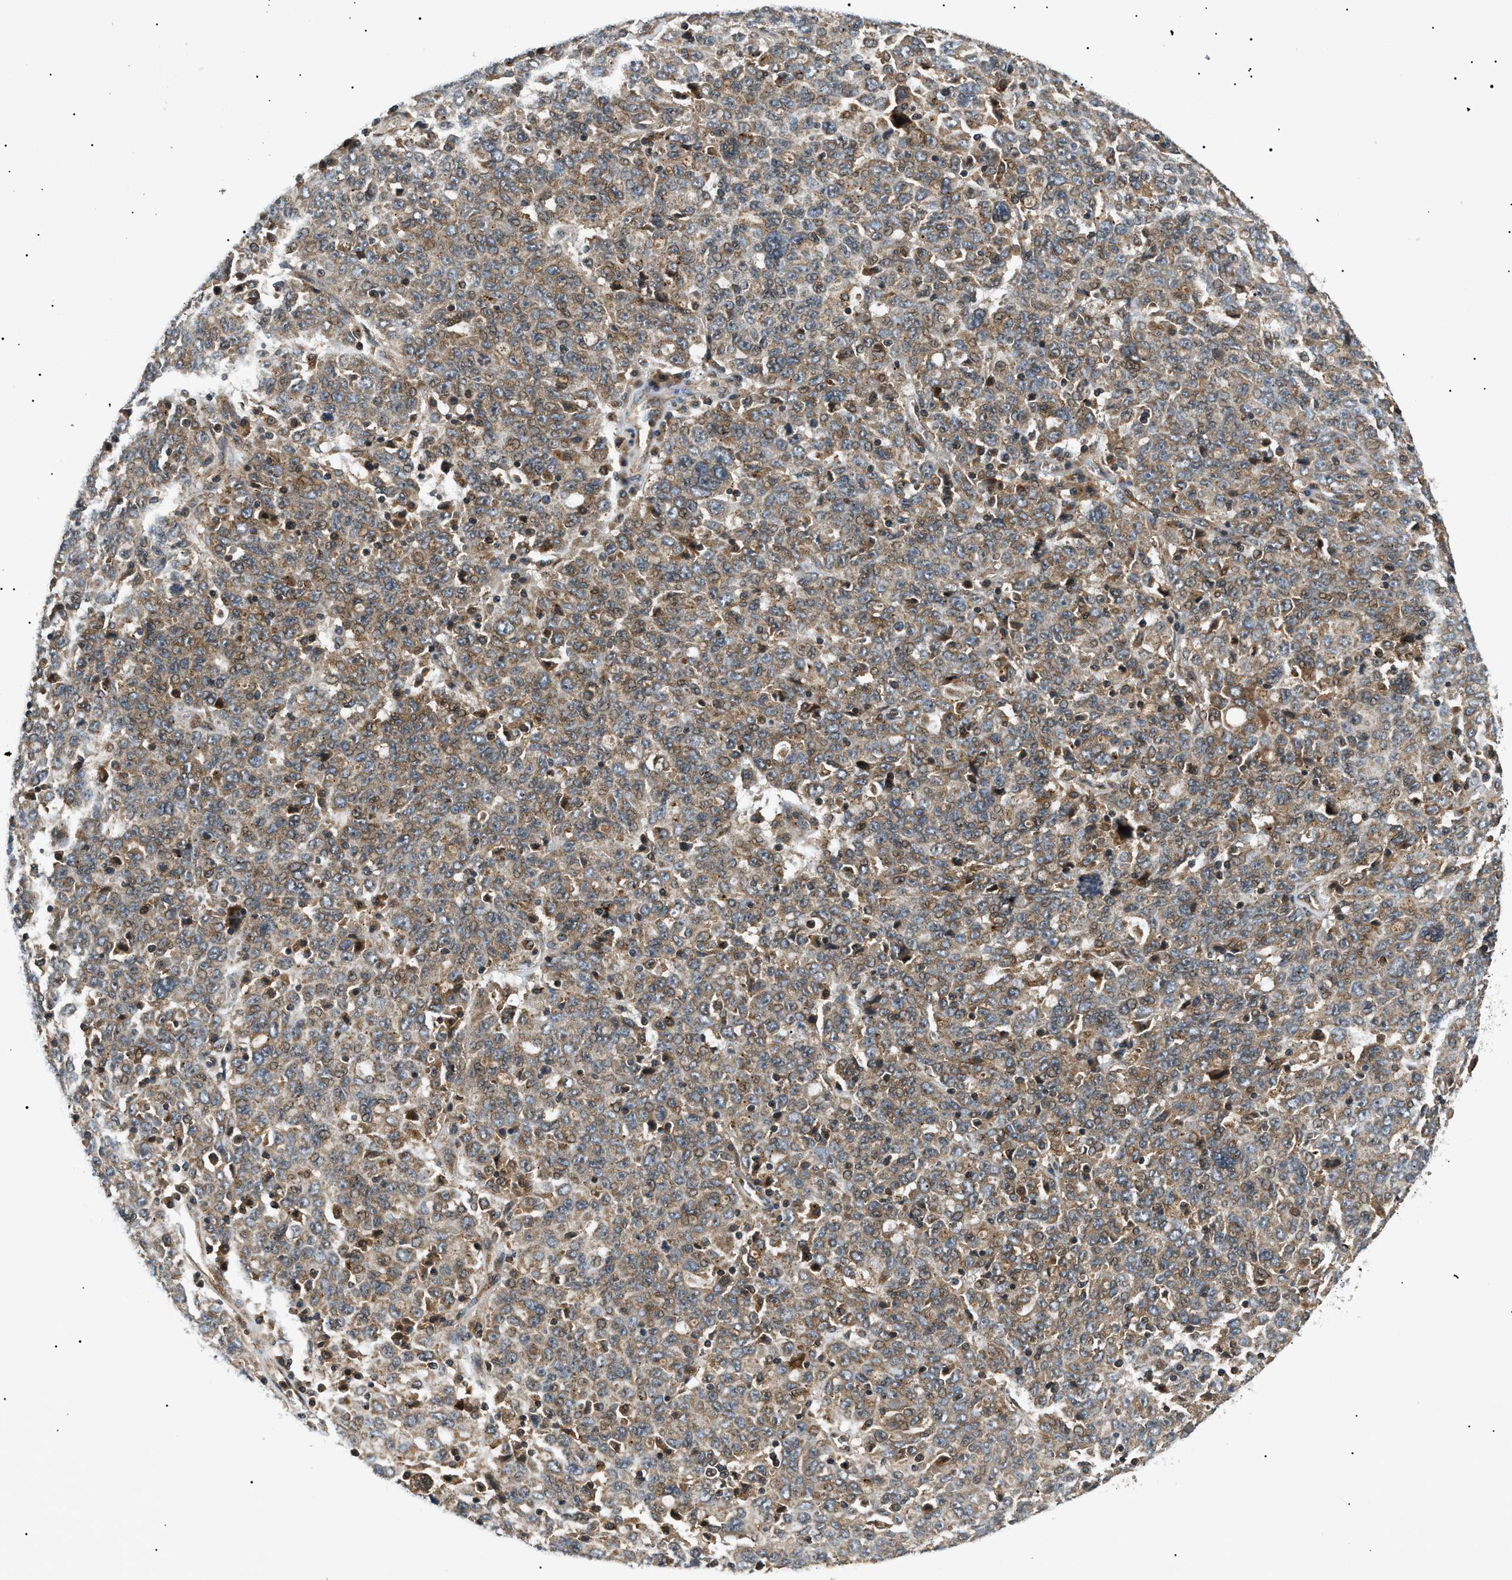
{"staining": {"intensity": "weak", "quantity": ">75%", "location": "cytoplasmic/membranous"}, "tissue": "ovarian cancer", "cell_type": "Tumor cells", "image_type": "cancer", "snomed": [{"axis": "morphology", "description": "Carcinoma, endometroid"}, {"axis": "topography", "description": "Ovary"}], "caption": "A micrograph showing weak cytoplasmic/membranous positivity in approximately >75% of tumor cells in ovarian cancer, as visualized by brown immunohistochemical staining.", "gene": "ATP6AP1", "patient": {"sex": "female", "age": 62}}